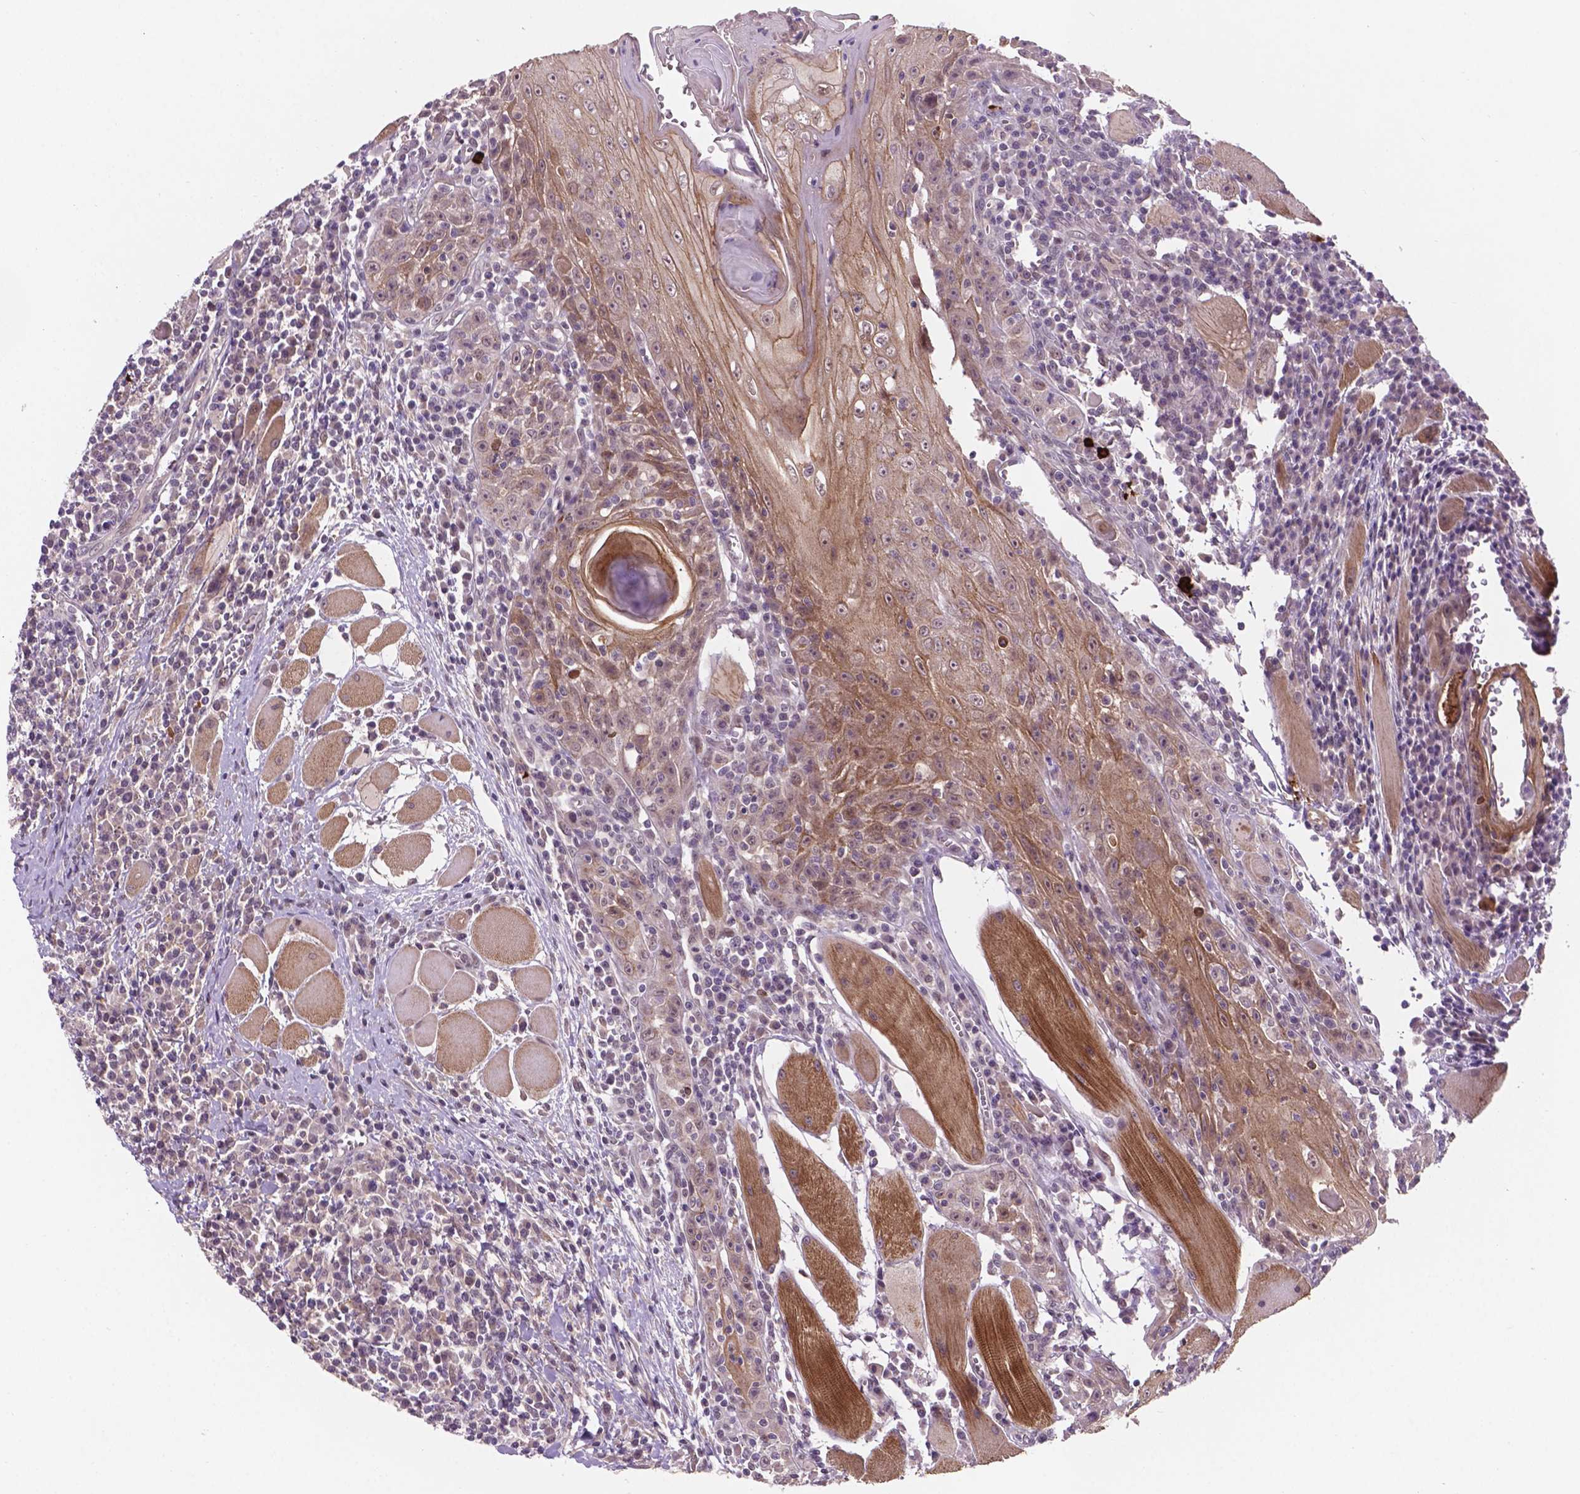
{"staining": {"intensity": "moderate", "quantity": "<25%", "location": "cytoplasmic/membranous"}, "tissue": "head and neck cancer", "cell_type": "Tumor cells", "image_type": "cancer", "snomed": [{"axis": "morphology", "description": "Normal tissue, NOS"}, {"axis": "morphology", "description": "Squamous cell carcinoma, NOS"}, {"axis": "topography", "description": "Oral tissue"}, {"axis": "topography", "description": "Head-Neck"}], "caption": "Human squamous cell carcinoma (head and neck) stained for a protein (brown) displays moderate cytoplasmic/membranous positive positivity in about <25% of tumor cells.", "gene": "GXYLT2", "patient": {"sex": "male", "age": 52}}